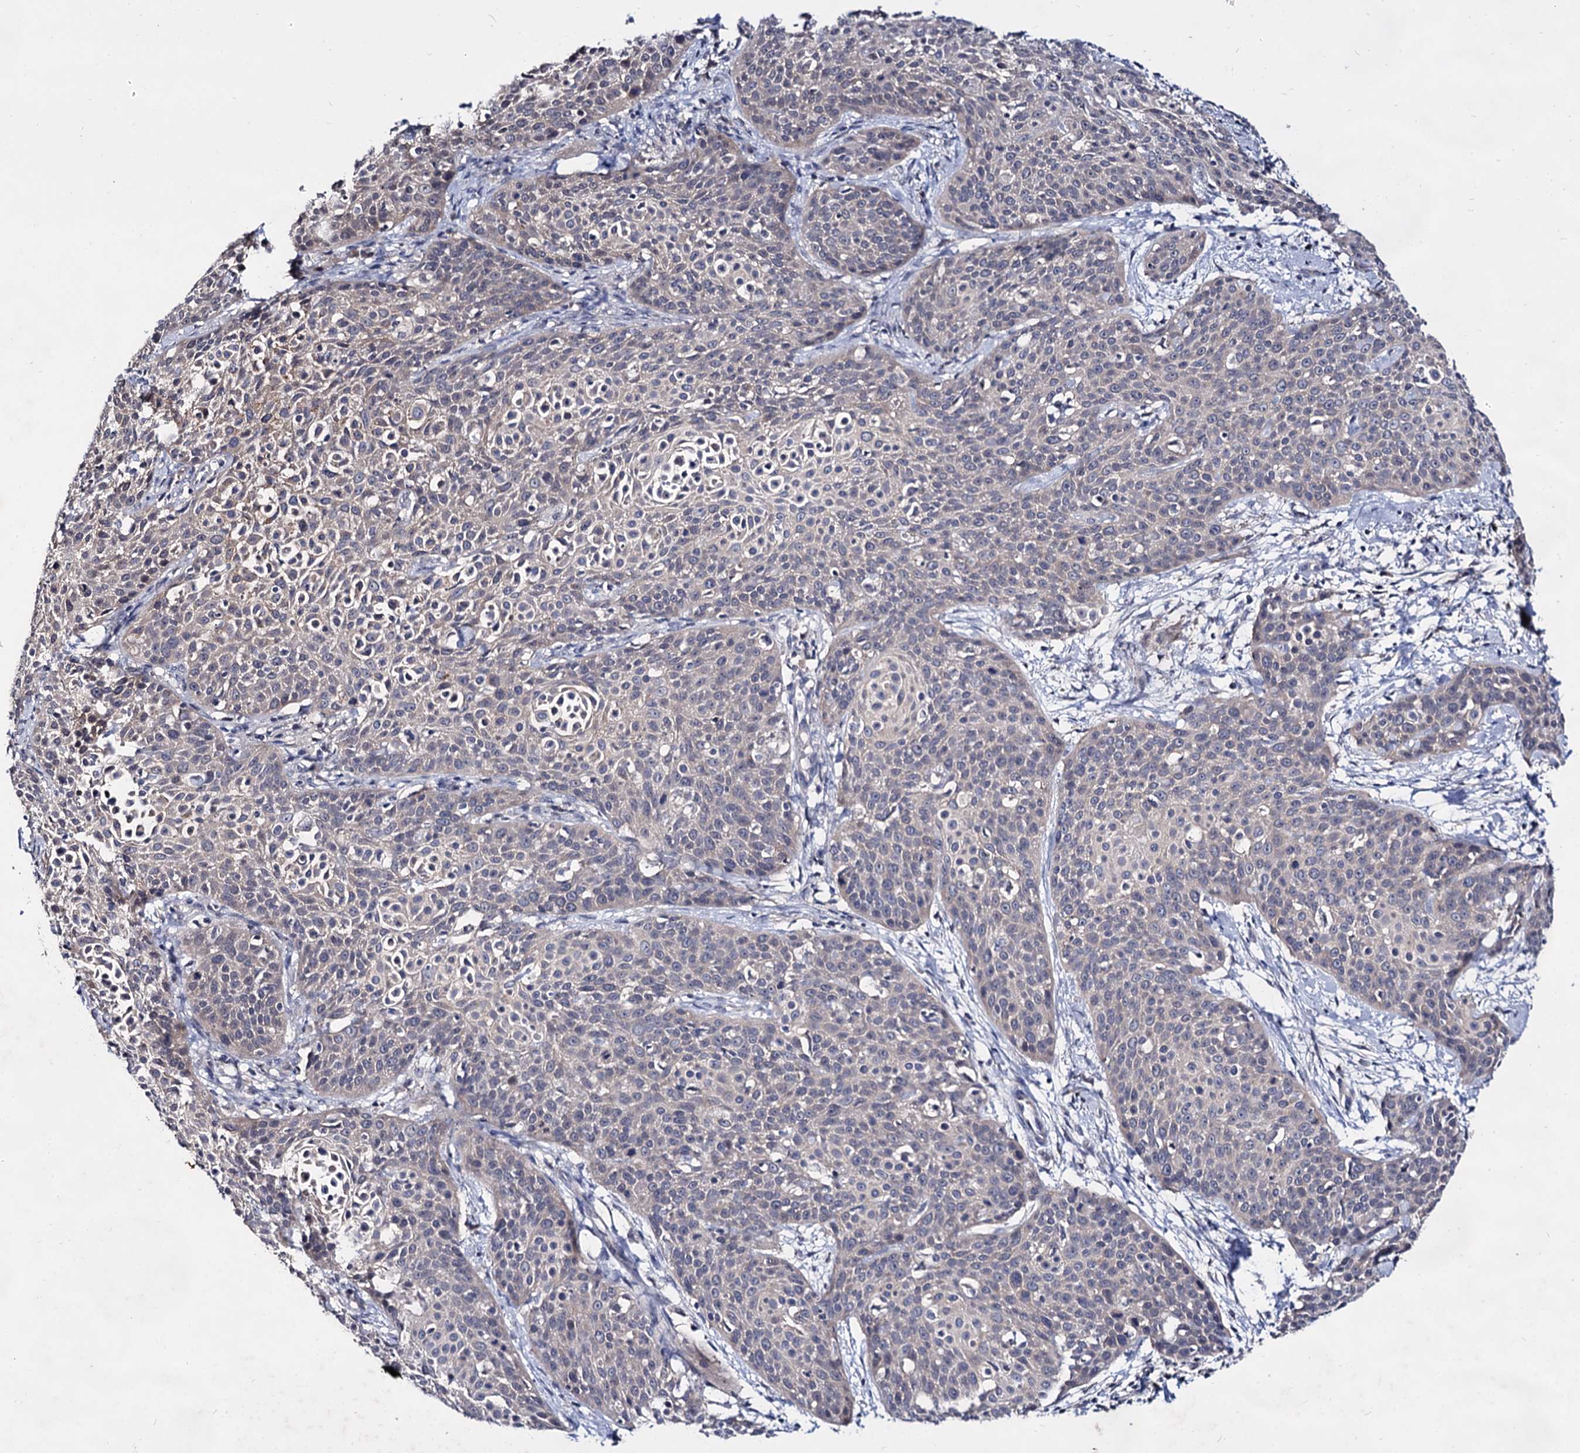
{"staining": {"intensity": "negative", "quantity": "none", "location": "none"}, "tissue": "cervical cancer", "cell_type": "Tumor cells", "image_type": "cancer", "snomed": [{"axis": "morphology", "description": "Squamous cell carcinoma, NOS"}, {"axis": "topography", "description": "Cervix"}], "caption": "Human squamous cell carcinoma (cervical) stained for a protein using IHC shows no positivity in tumor cells.", "gene": "ARFIP2", "patient": {"sex": "female", "age": 38}}